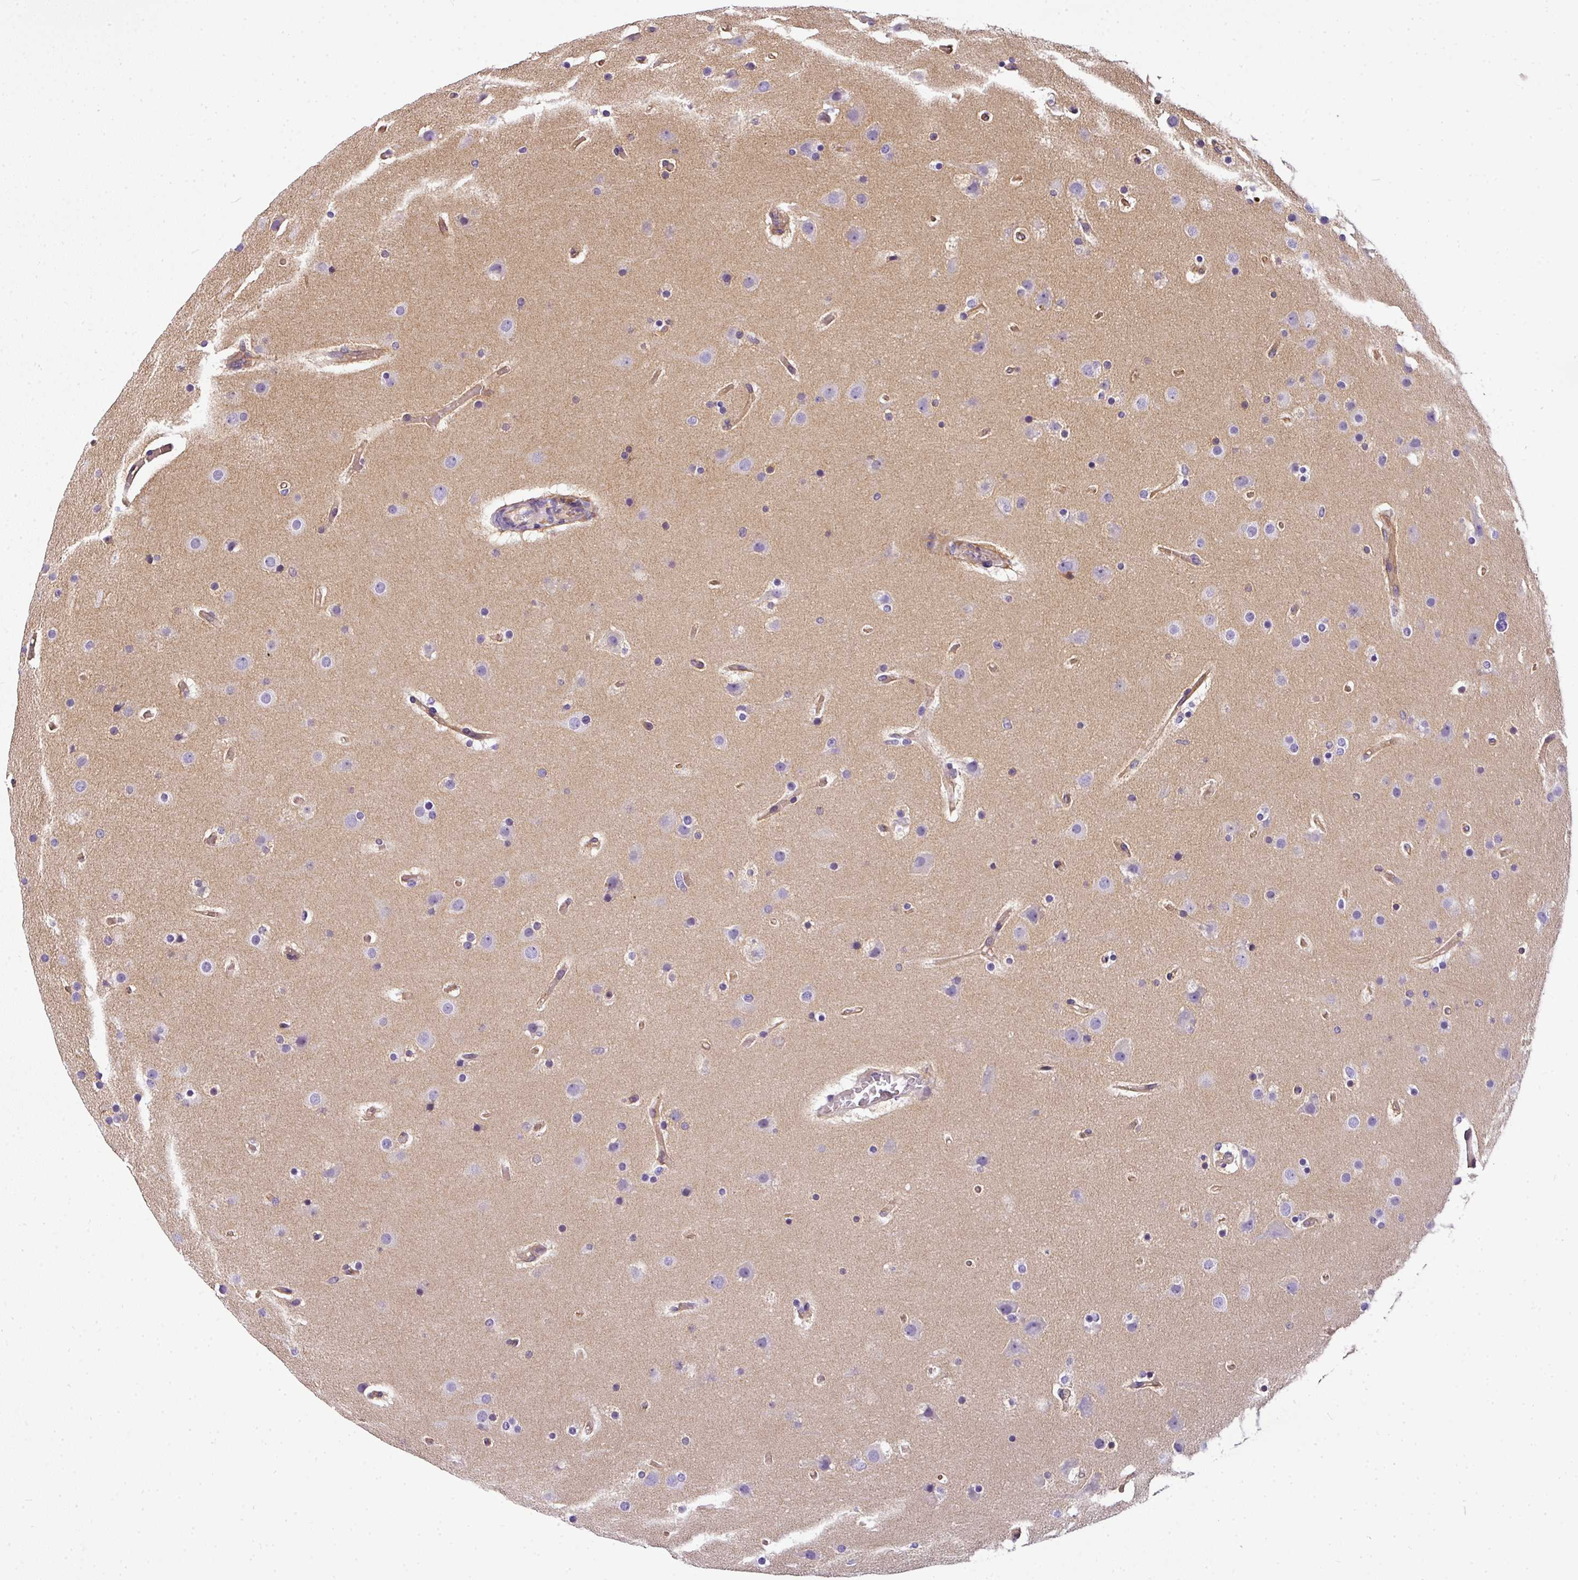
{"staining": {"intensity": "negative", "quantity": "none", "location": "none"}, "tissue": "glioma", "cell_type": "Tumor cells", "image_type": "cancer", "snomed": [{"axis": "morphology", "description": "Glioma, malignant, High grade"}, {"axis": "topography", "description": "Cerebral cortex"}], "caption": "DAB (3,3'-diaminobenzidine) immunohistochemical staining of human glioma reveals no significant staining in tumor cells. (Immunohistochemistry (ihc), brightfield microscopy, high magnification).", "gene": "OR11H4", "patient": {"sex": "female", "age": 36}}